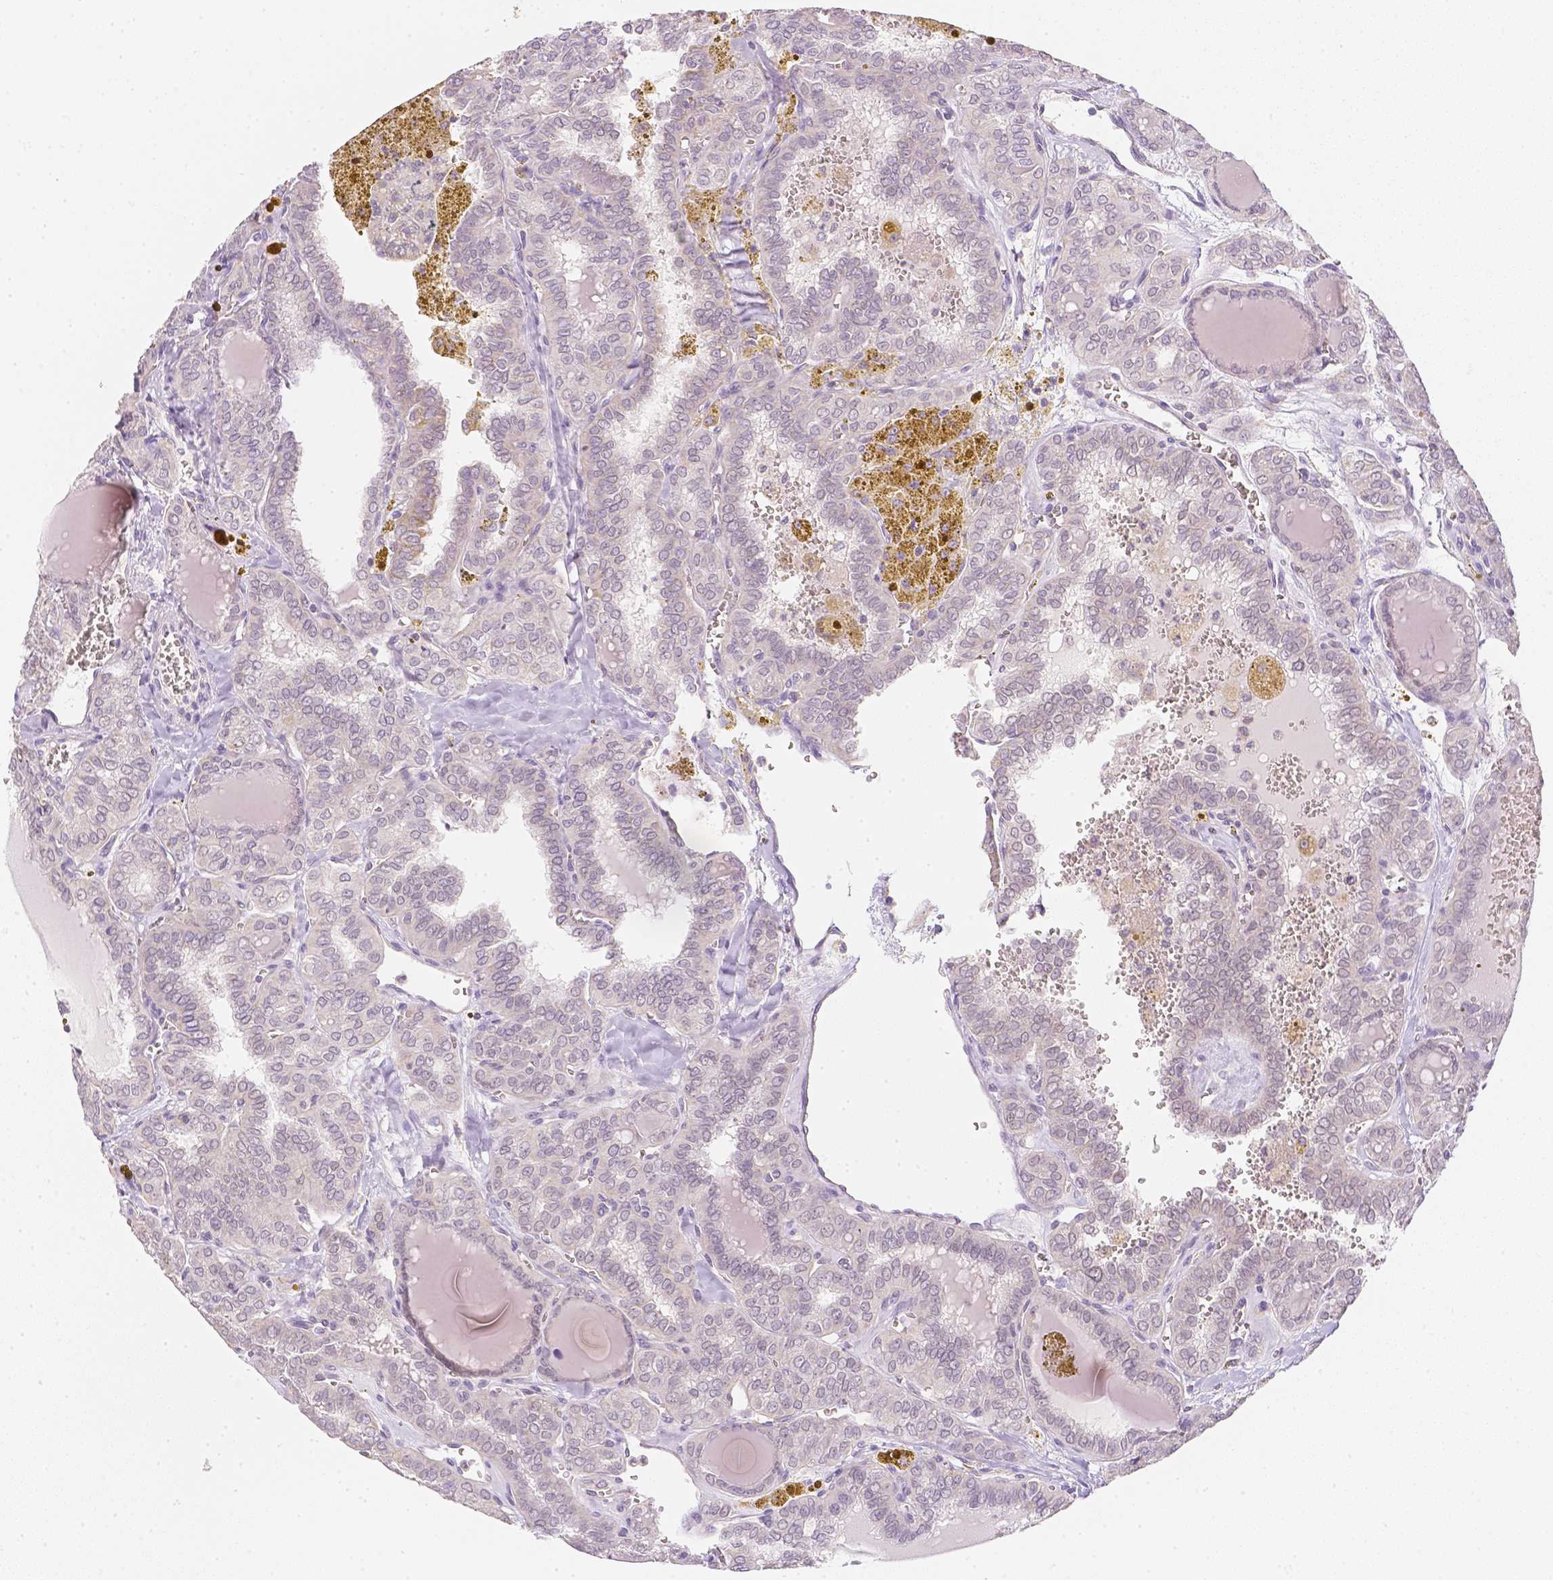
{"staining": {"intensity": "negative", "quantity": "none", "location": "none"}, "tissue": "thyroid cancer", "cell_type": "Tumor cells", "image_type": "cancer", "snomed": [{"axis": "morphology", "description": "Papillary adenocarcinoma, NOS"}, {"axis": "topography", "description": "Thyroid gland"}], "caption": "This is a micrograph of immunohistochemistry (IHC) staining of thyroid cancer (papillary adenocarcinoma), which shows no staining in tumor cells.", "gene": "NVL", "patient": {"sex": "female", "age": 41}}